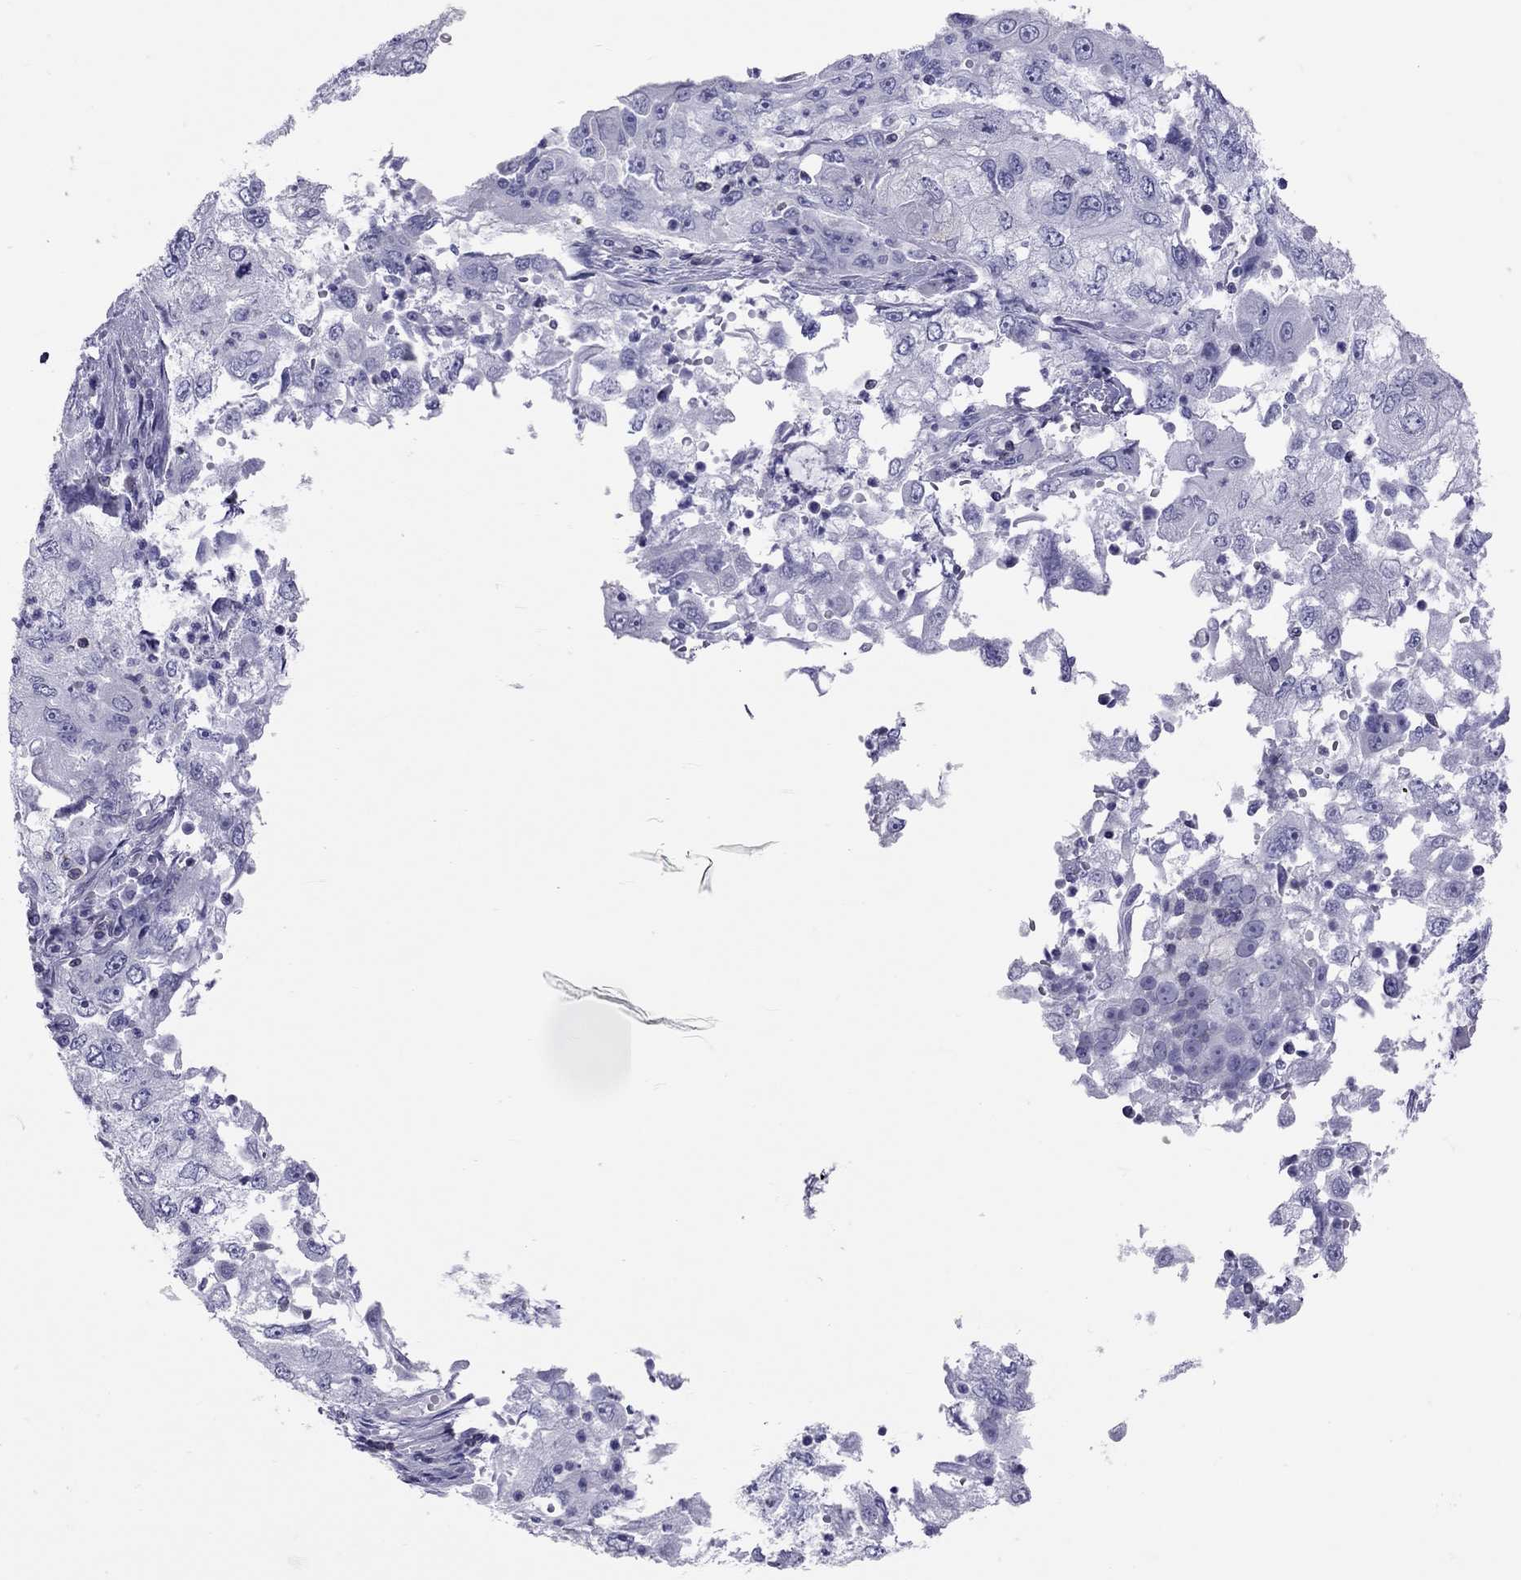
{"staining": {"intensity": "negative", "quantity": "none", "location": "none"}, "tissue": "cervical cancer", "cell_type": "Tumor cells", "image_type": "cancer", "snomed": [{"axis": "morphology", "description": "Squamous cell carcinoma, NOS"}, {"axis": "topography", "description": "Cervix"}], "caption": "Tumor cells show no significant expression in cervical squamous cell carcinoma.", "gene": "STAG3", "patient": {"sex": "female", "age": 36}}